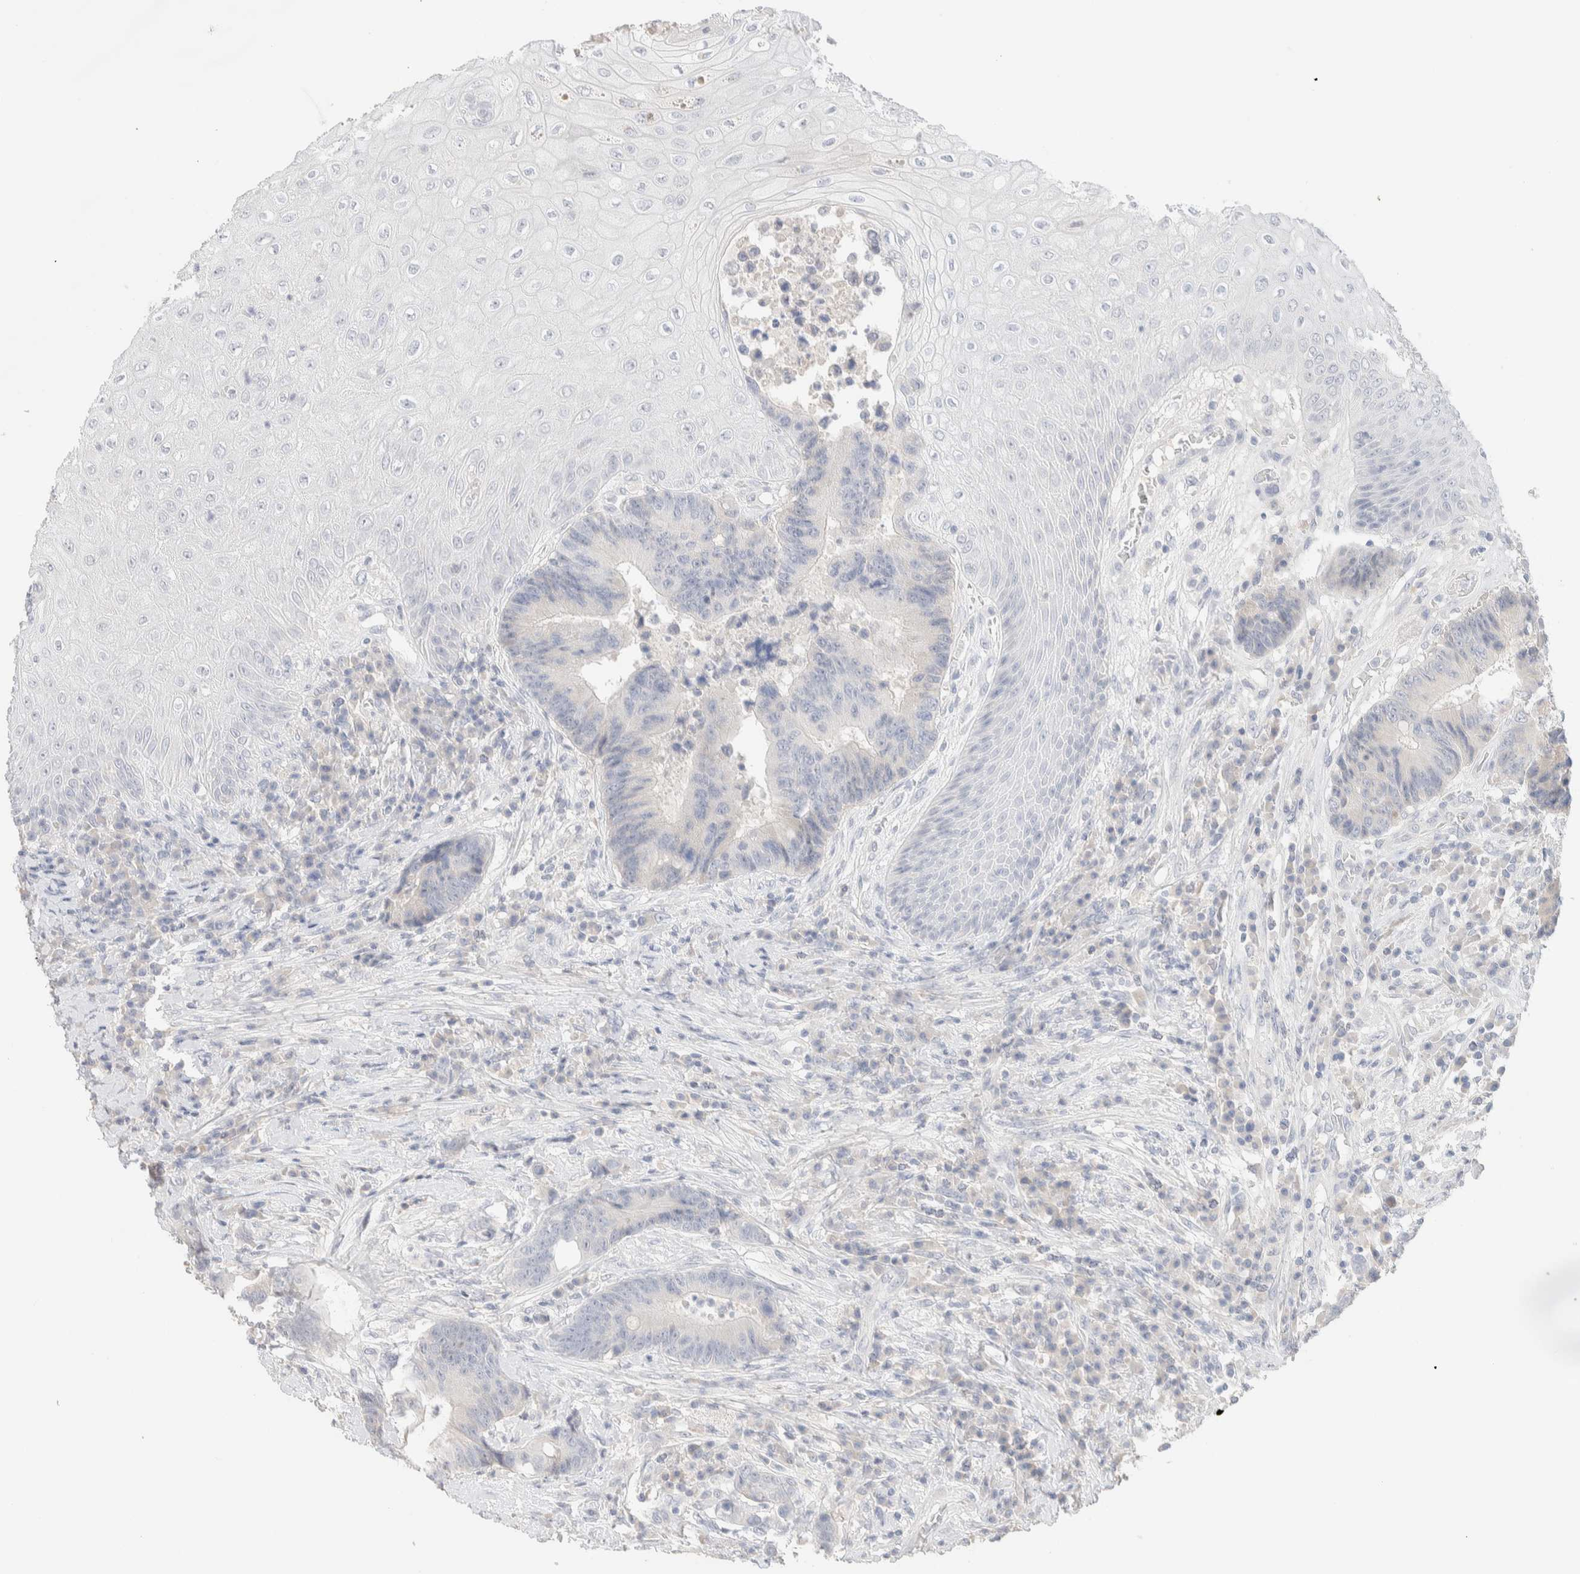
{"staining": {"intensity": "negative", "quantity": "none", "location": "none"}, "tissue": "colorectal cancer", "cell_type": "Tumor cells", "image_type": "cancer", "snomed": [{"axis": "morphology", "description": "Adenocarcinoma, NOS"}, {"axis": "topography", "description": "Rectum"}, {"axis": "topography", "description": "Anal"}], "caption": "Image shows no significant protein staining in tumor cells of colorectal cancer. (DAB immunohistochemistry, high magnification).", "gene": "RIDA", "patient": {"sex": "female", "age": 89}}